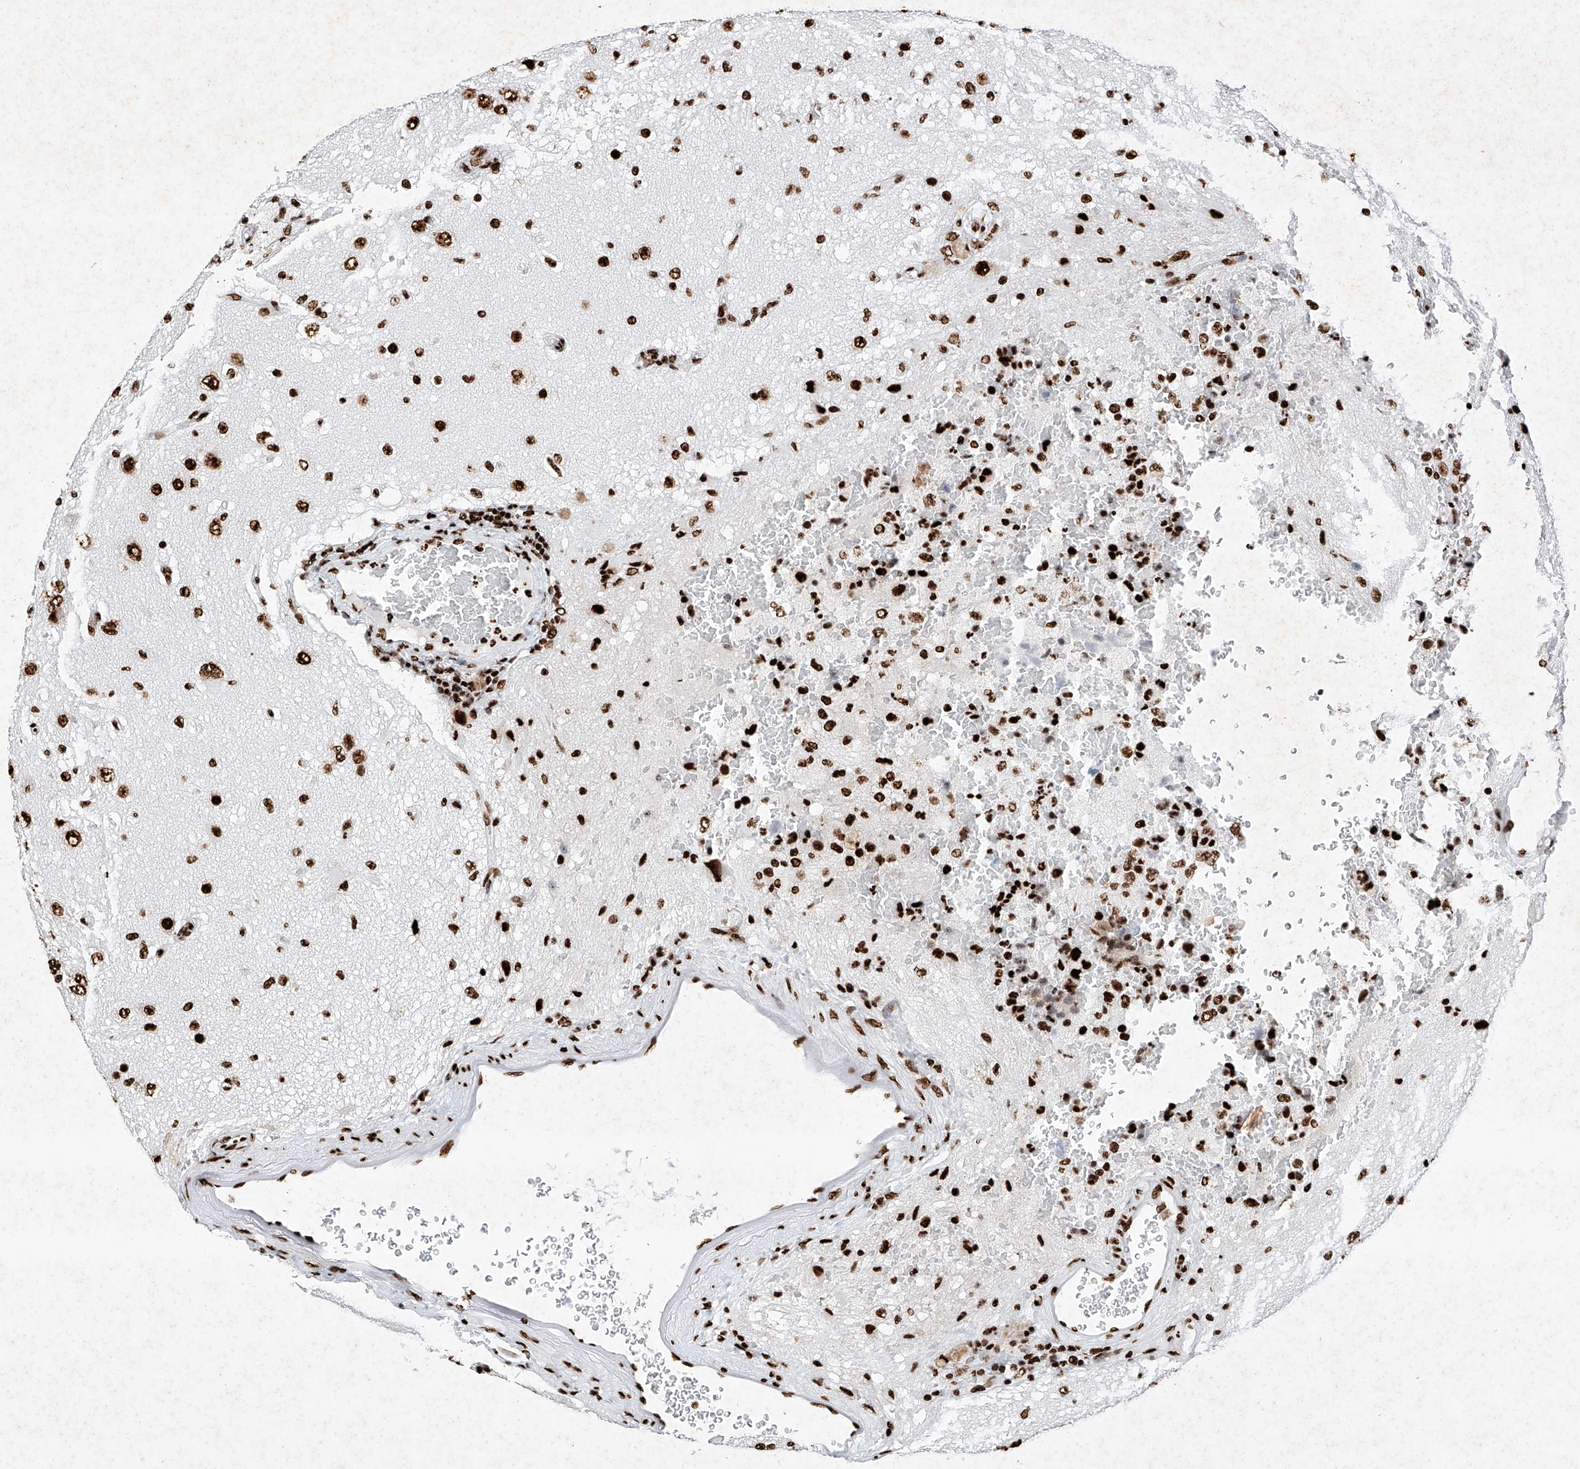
{"staining": {"intensity": "strong", "quantity": ">75%", "location": "nuclear"}, "tissue": "glioma", "cell_type": "Tumor cells", "image_type": "cancer", "snomed": [{"axis": "morphology", "description": "Glioma, malignant, High grade"}, {"axis": "topography", "description": "pancreas cauda"}], "caption": "Immunohistochemistry (DAB (3,3'-diaminobenzidine)) staining of human high-grade glioma (malignant) demonstrates strong nuclear protein expression in about >75% of tumor cells.", "gene": "SRSF6", "patient": {"sex": "male", "age": 60}}